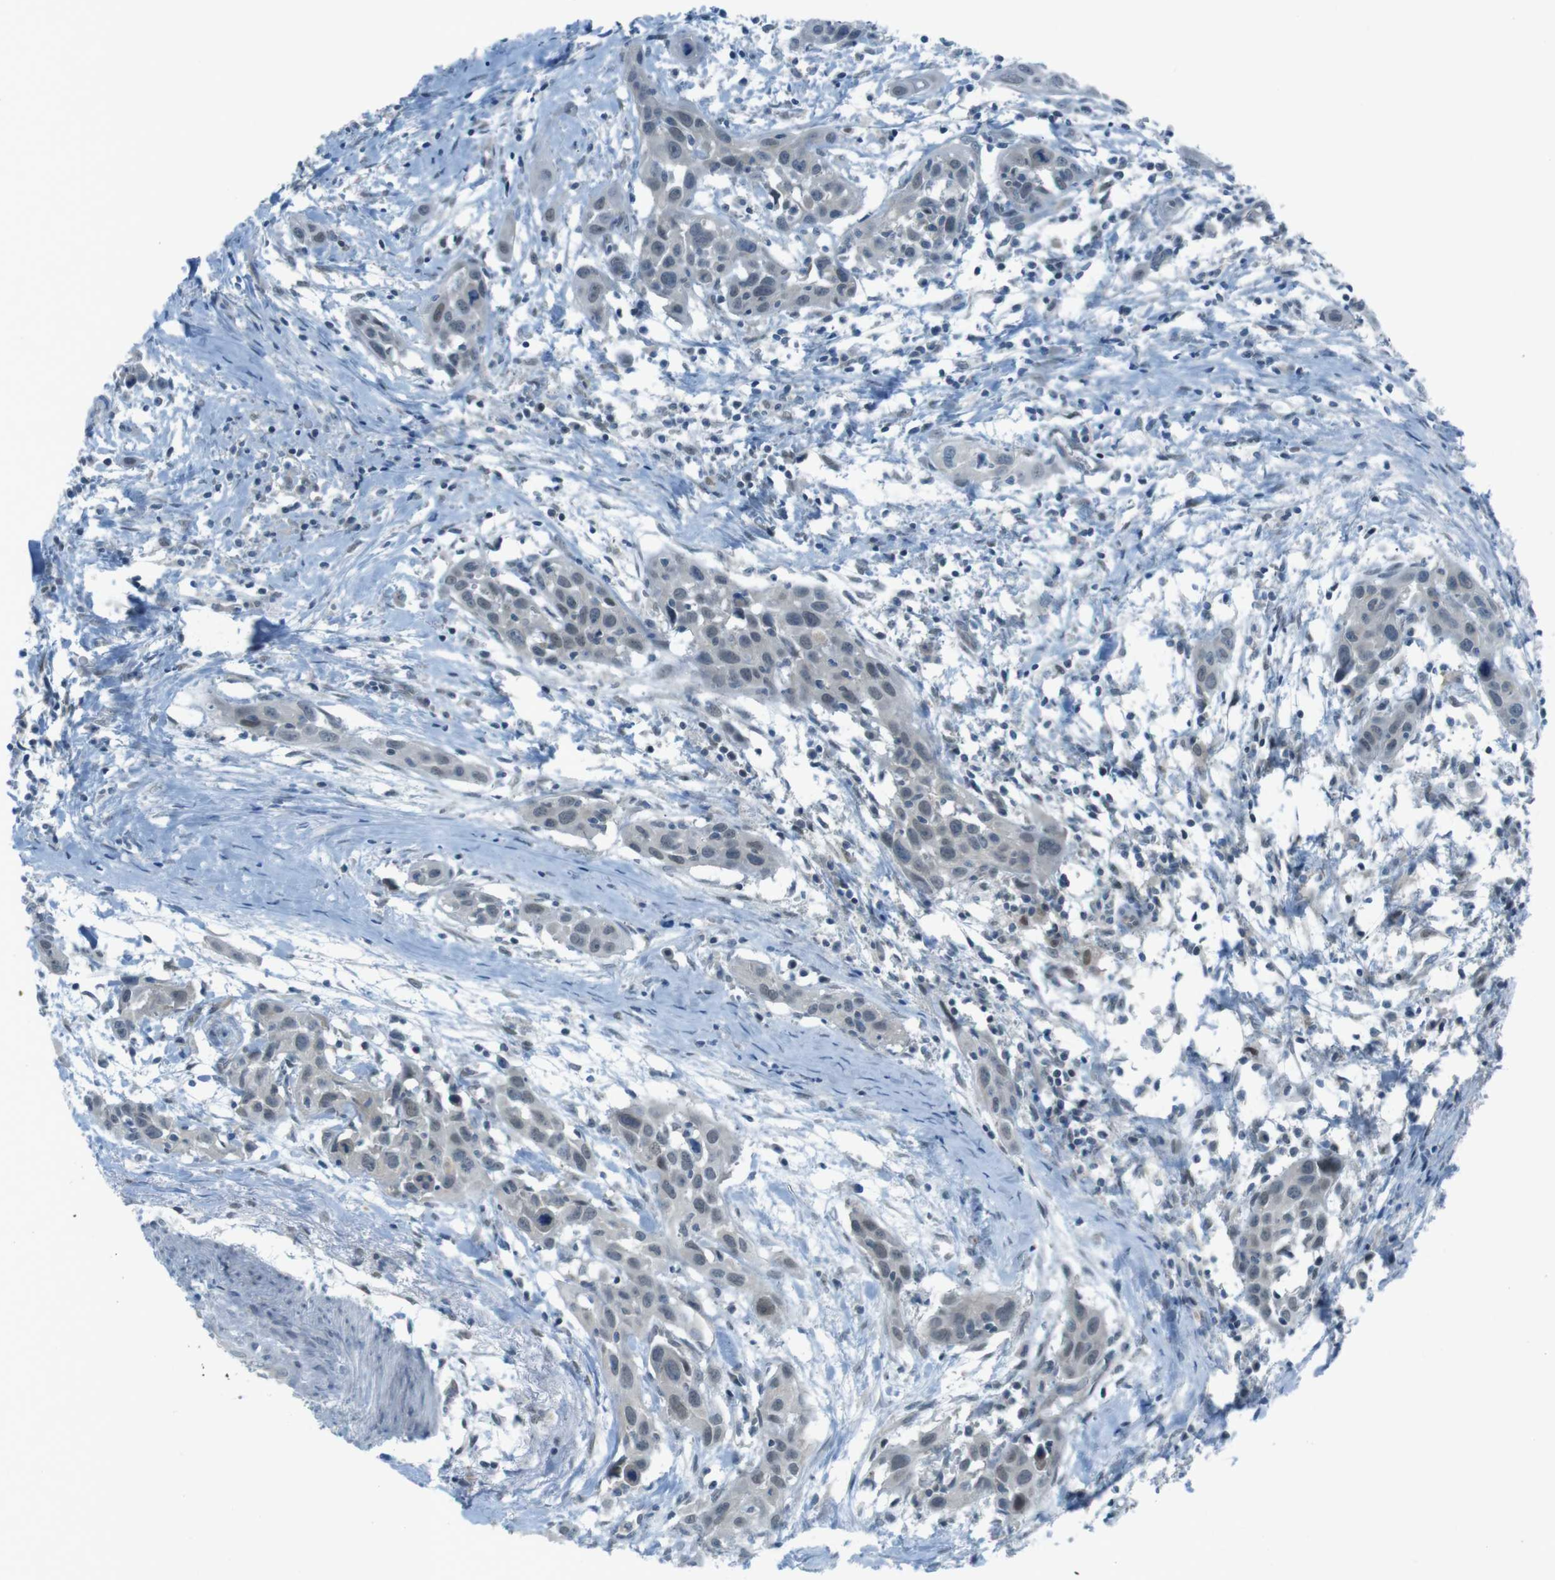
{"staining": {"intensity": "negative", "quantity": "none", "location": "none"}, "tissue": "head and neck cancer", "cell_type": "Tumor cells", "image_type": "cancer", "snomed": [{"axis": "morphology", "description": "Squamous cell carcinoma, NOS"}, {"axis": "topography", "description": "Oral tissue"}, {"axis": "topography", "description": "Head-Neck"}], "caption": "DAB immunohistochemical staining of head and neck cancer demonstrates no significant positivity in tumor cells.", "gene": "ZDHHC20", "patient": {"sex": "female", "age": 50}}